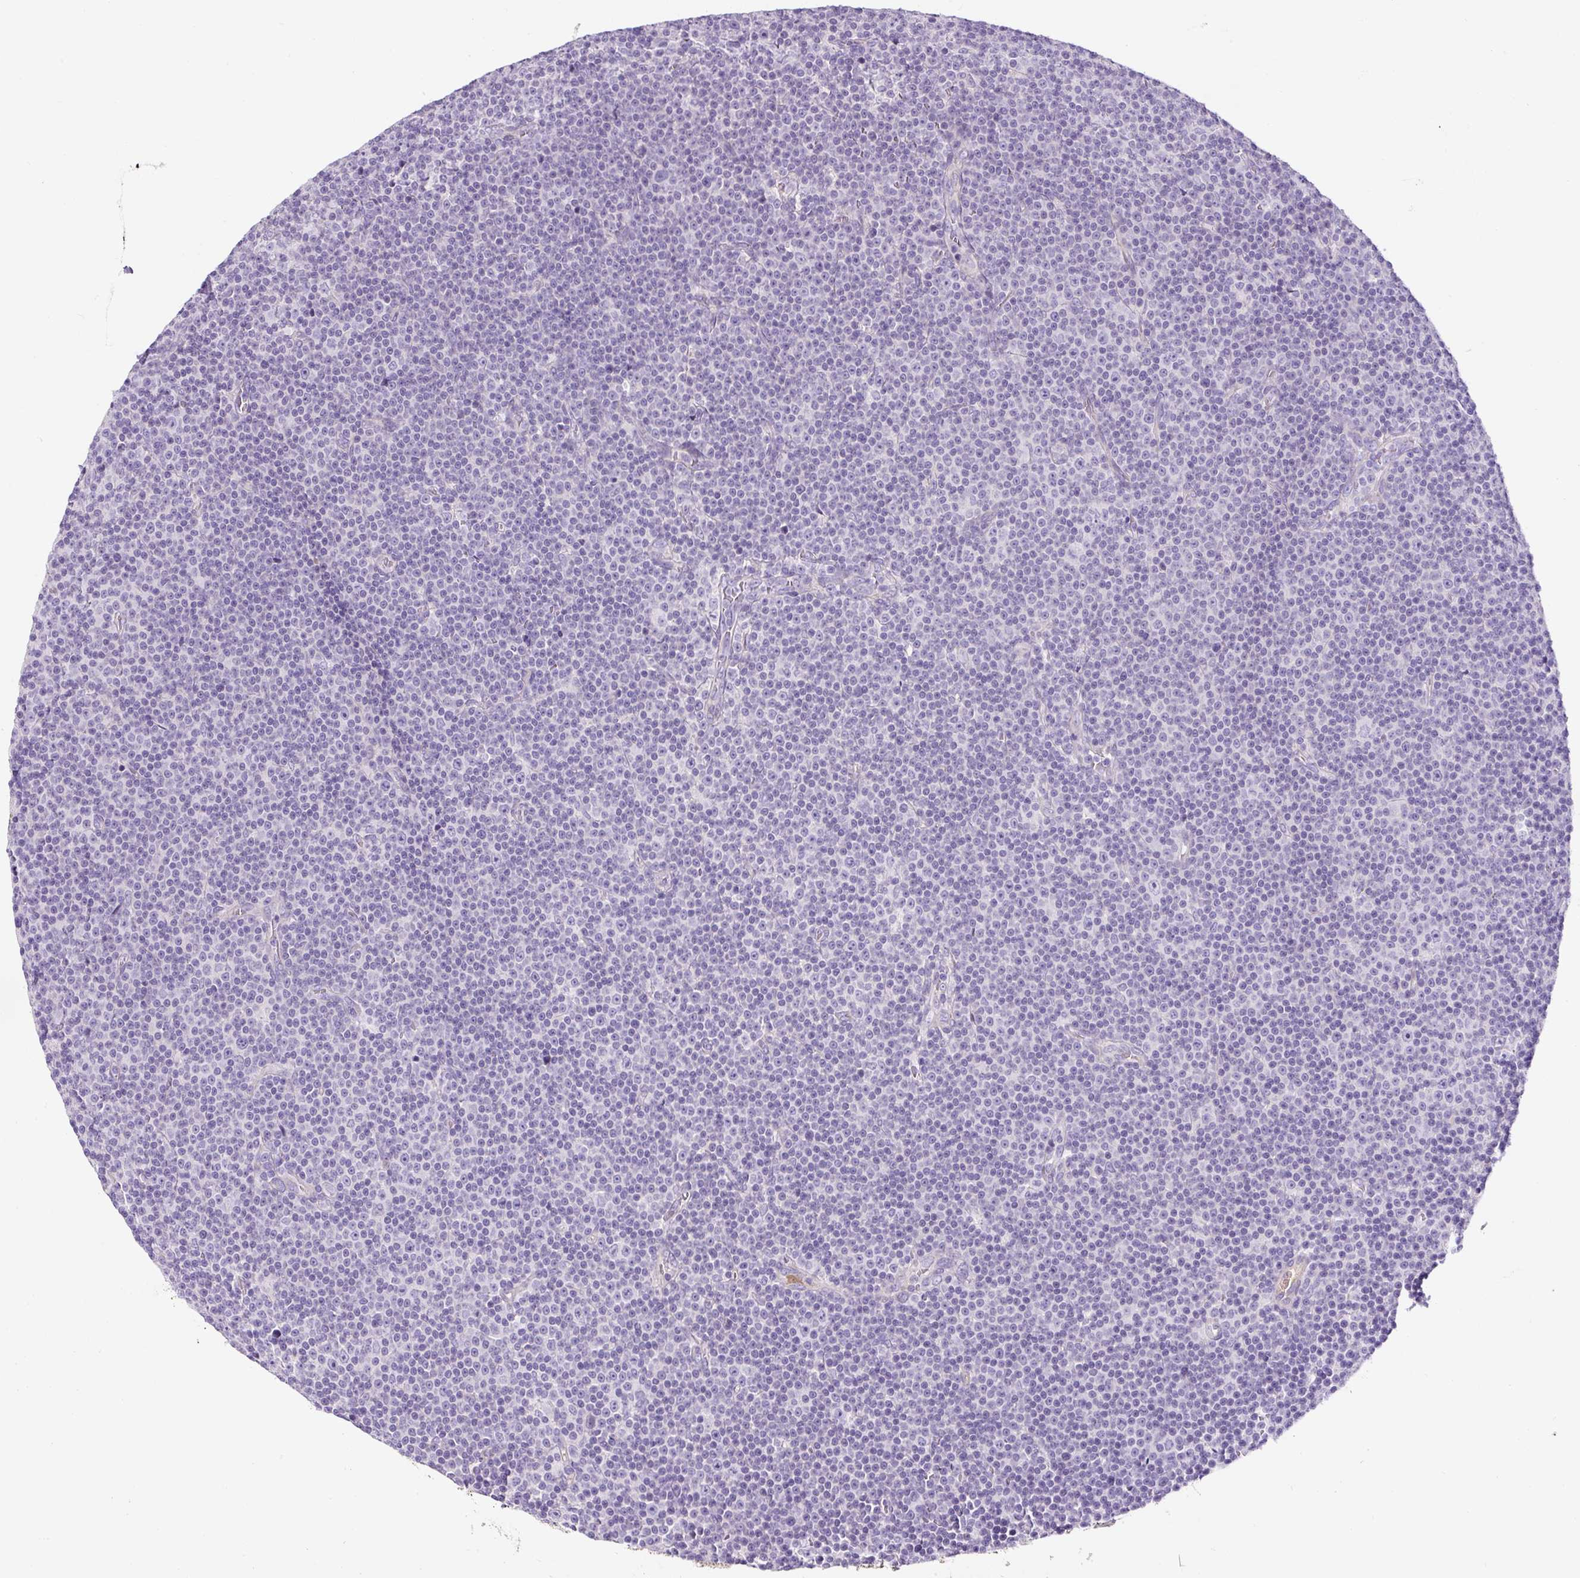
{"staining": {"intensity": "negative", "quantity": "none", "location": "none"}, "tissue": "lymphoma", "cell_type": "Tumor cells", "image_type": "cancer", "snomed": [{"axis": "morphology", "description": "Malignant lymphoma, non-Hodgkin's type, Low grade"}, {"axis": "topography", "description": "Lymph node"}], "caption": "Human malignant lymphoma, non-Hodgkin's type (low-grade) stained for a protein using IHC exhibits no staining in tumor cells.", "gene": "OR14A2", "patient": {"sex": "female", "age": 67}}